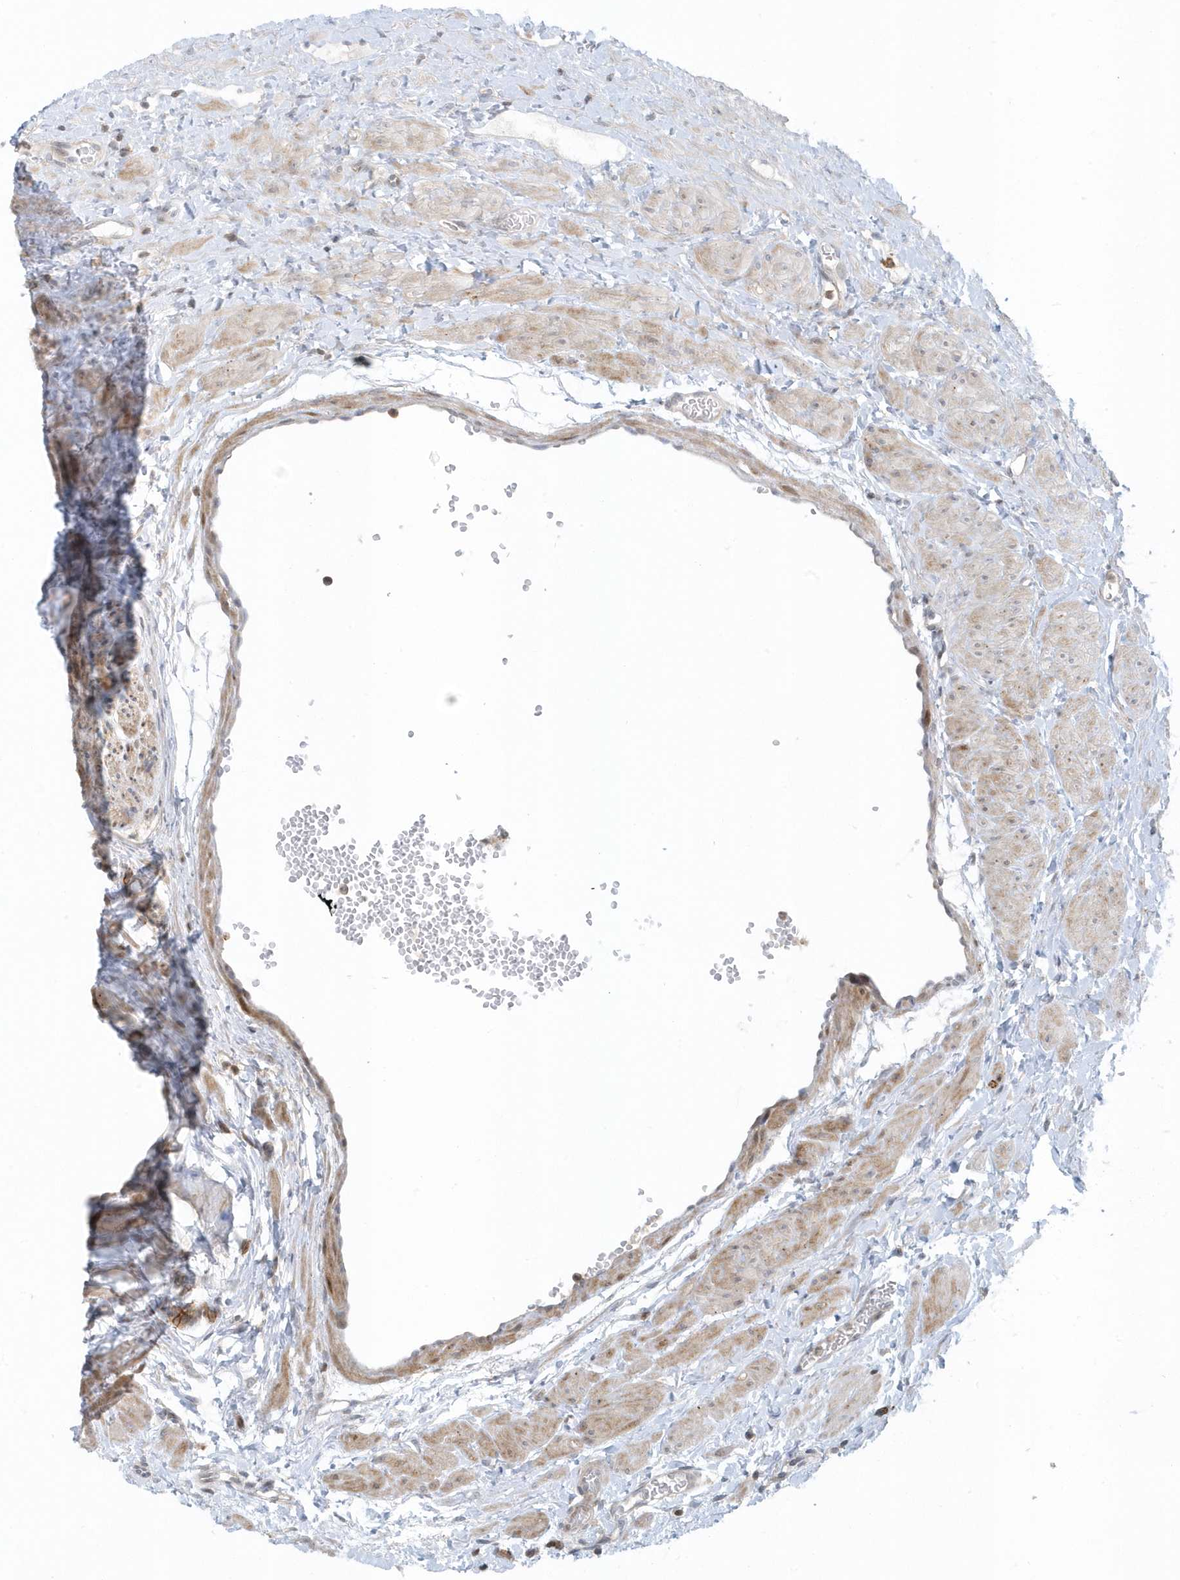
{"staining": {"intensity": "weak", "quantity": "25%-75%", "location": "cytoplasmic/membranous"}, "tissue": "ovary", "cell_type": "Ovarian stroma cells", "image_type": "normal", "snomed": [{"axis": "morphology", "description": "Normal tissue, NOS"}, {"axis": "morphology", "description": "Cyst, NOS"}, {"axis": "topography", "description": "Ovary"}], "caption": "A brown stain highlights weak cytoplasmic/membranous expression of a protein in ovarian stroma cells of unremarkable ovary.", "gene": "CACNB2", "patient": {"sex": "female", "age": 33}}